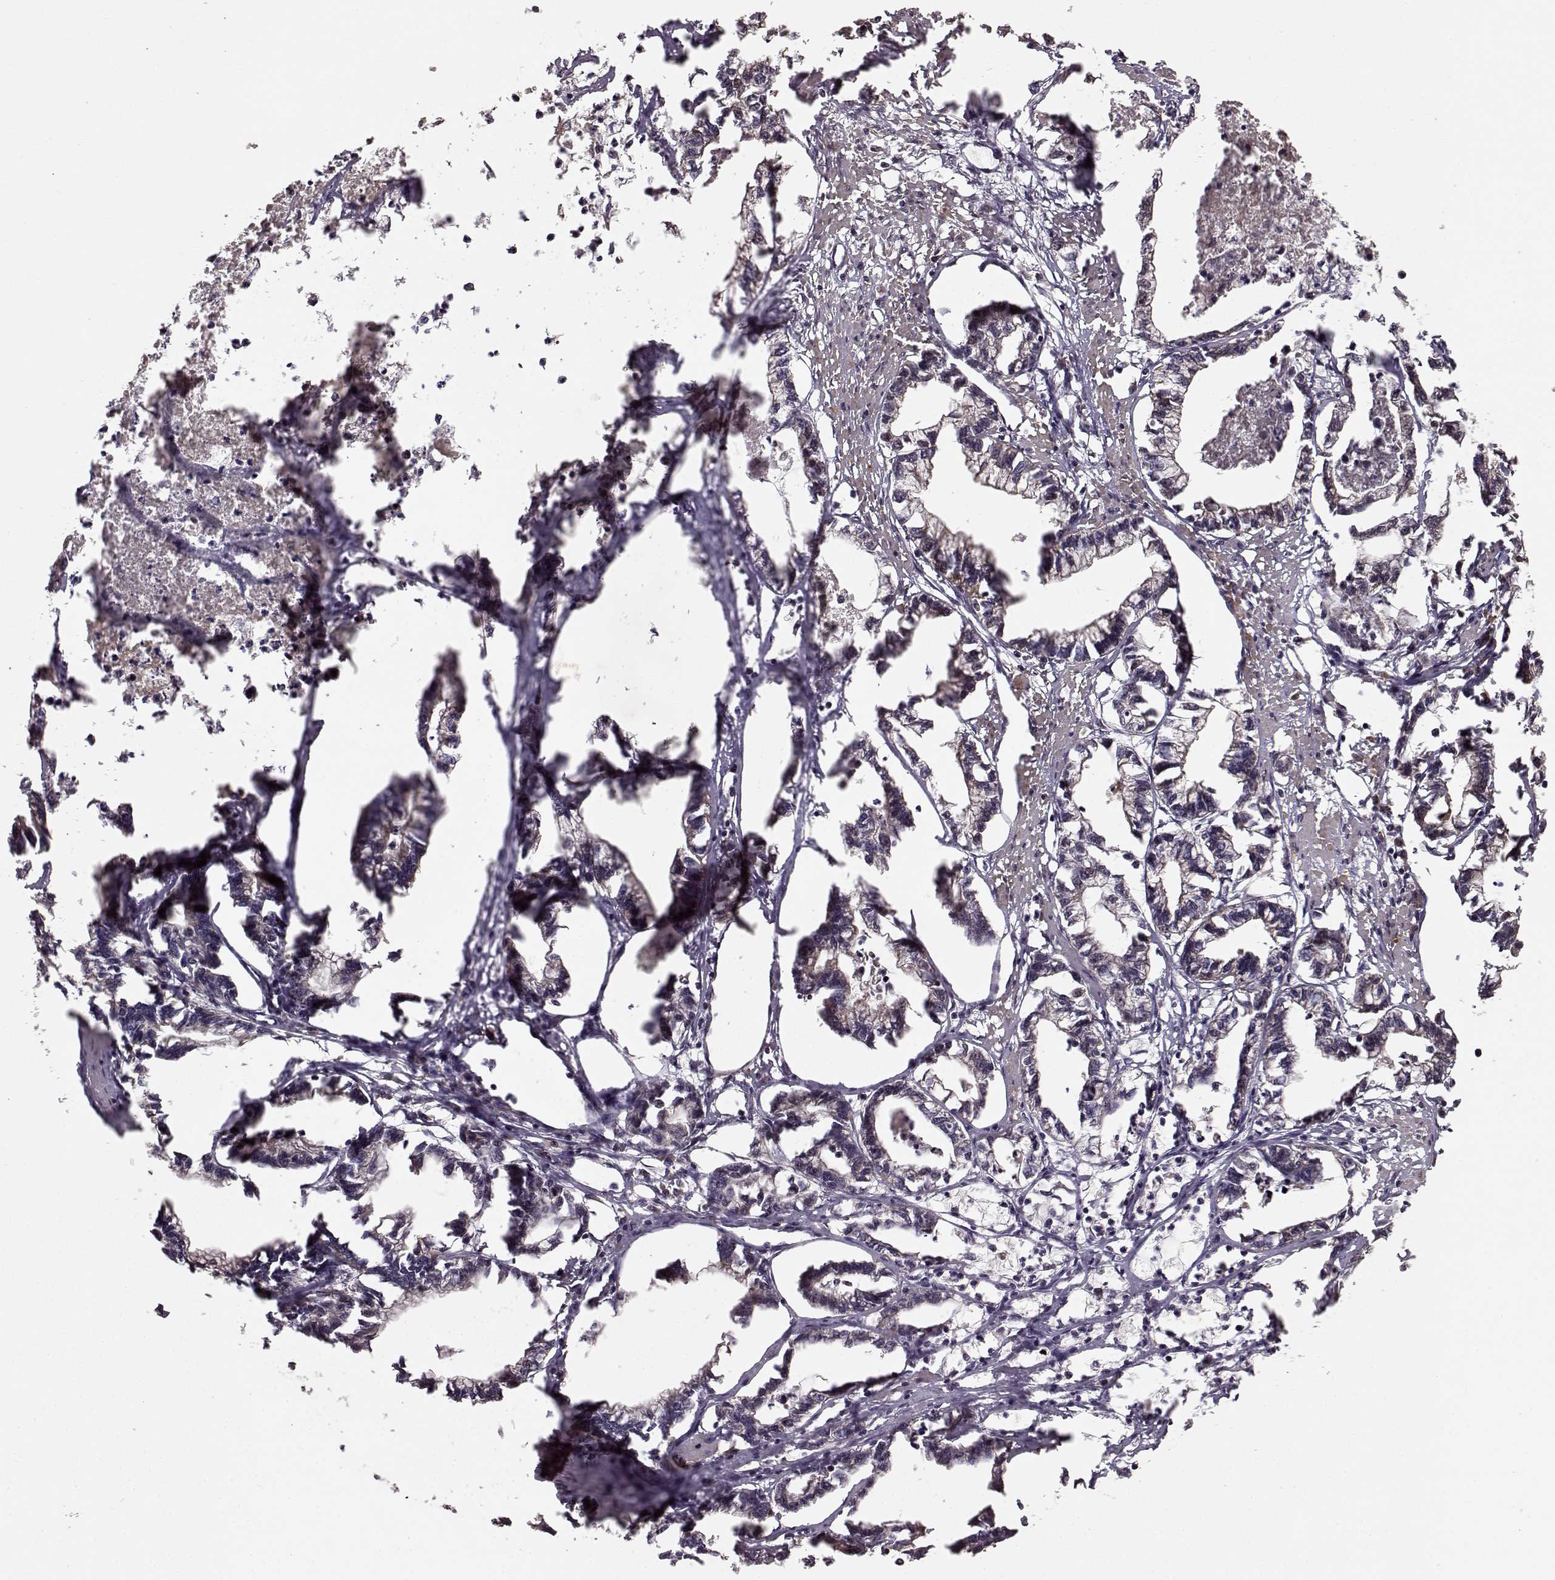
{"staining": {"intensity": "negative", "quantity": "none", "location": "none"}, "tissue": "stomach cancer", "cell_type": "Tumor cells", "image_type": "cancer", "snomed": [{"axis": "morphology", "description": "Adenocarcinoma, NOS"}, {"axis": "topography", "description": "Stomach"}], "caption": "The histopathology image reveals no staining of tumor cells in adenocarcinoma (stomach). The staining was performed using DAB to visualize the protein expression in brown, while the nuclei were stained in blue with hematoxylin (Magnification: 20x).", "gene": "BACH2", "patient": {"sex": "male", "age": 83}}